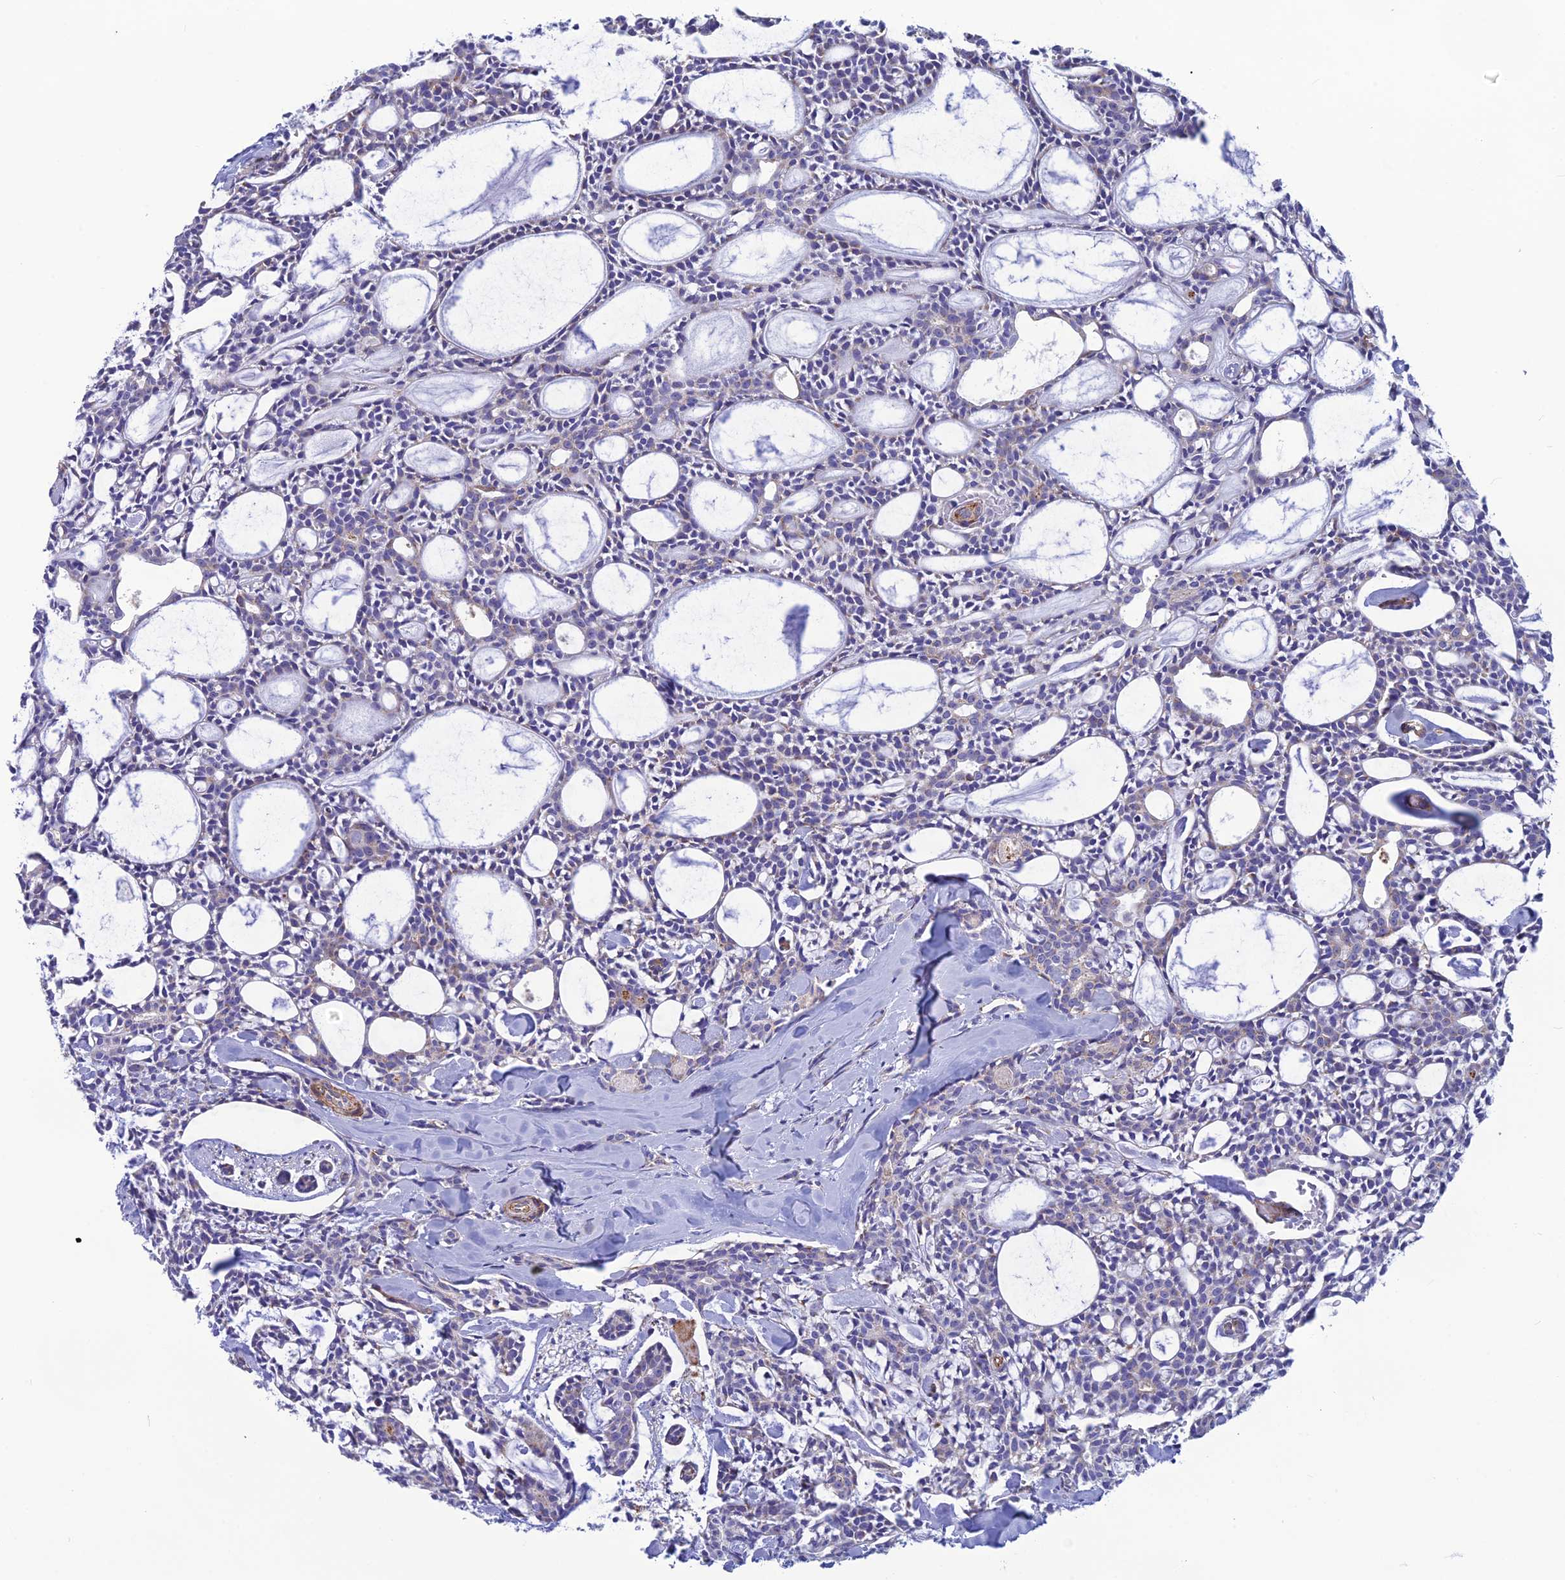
{"staining": {"intensity": "weak", "quantity": "<25%", "location": "cytoplasmic/membranous"}, "tissue": "head and neck cancer", "cell_type": "Tumor cells", "image_type": "cancer", "snomed": [{"axis": "morphology", "description": "Adenocarcinoma, NOS"}, {"axis": "topography", "description": "Salivary gland"}, {"axis": "topography", "description": "Head-Neck"}], "caption": "The micrograph exhibits no significant positivity in tumor cells of head and neck adenocarcinoma. The staining is performed using DAB (3,3'-diaminobenzidine) brown chromogen with nuclei counter-stained in using hematoxylin.", "gene": "POMGNT1", "patient": {"sex": "male", "age": 55}}